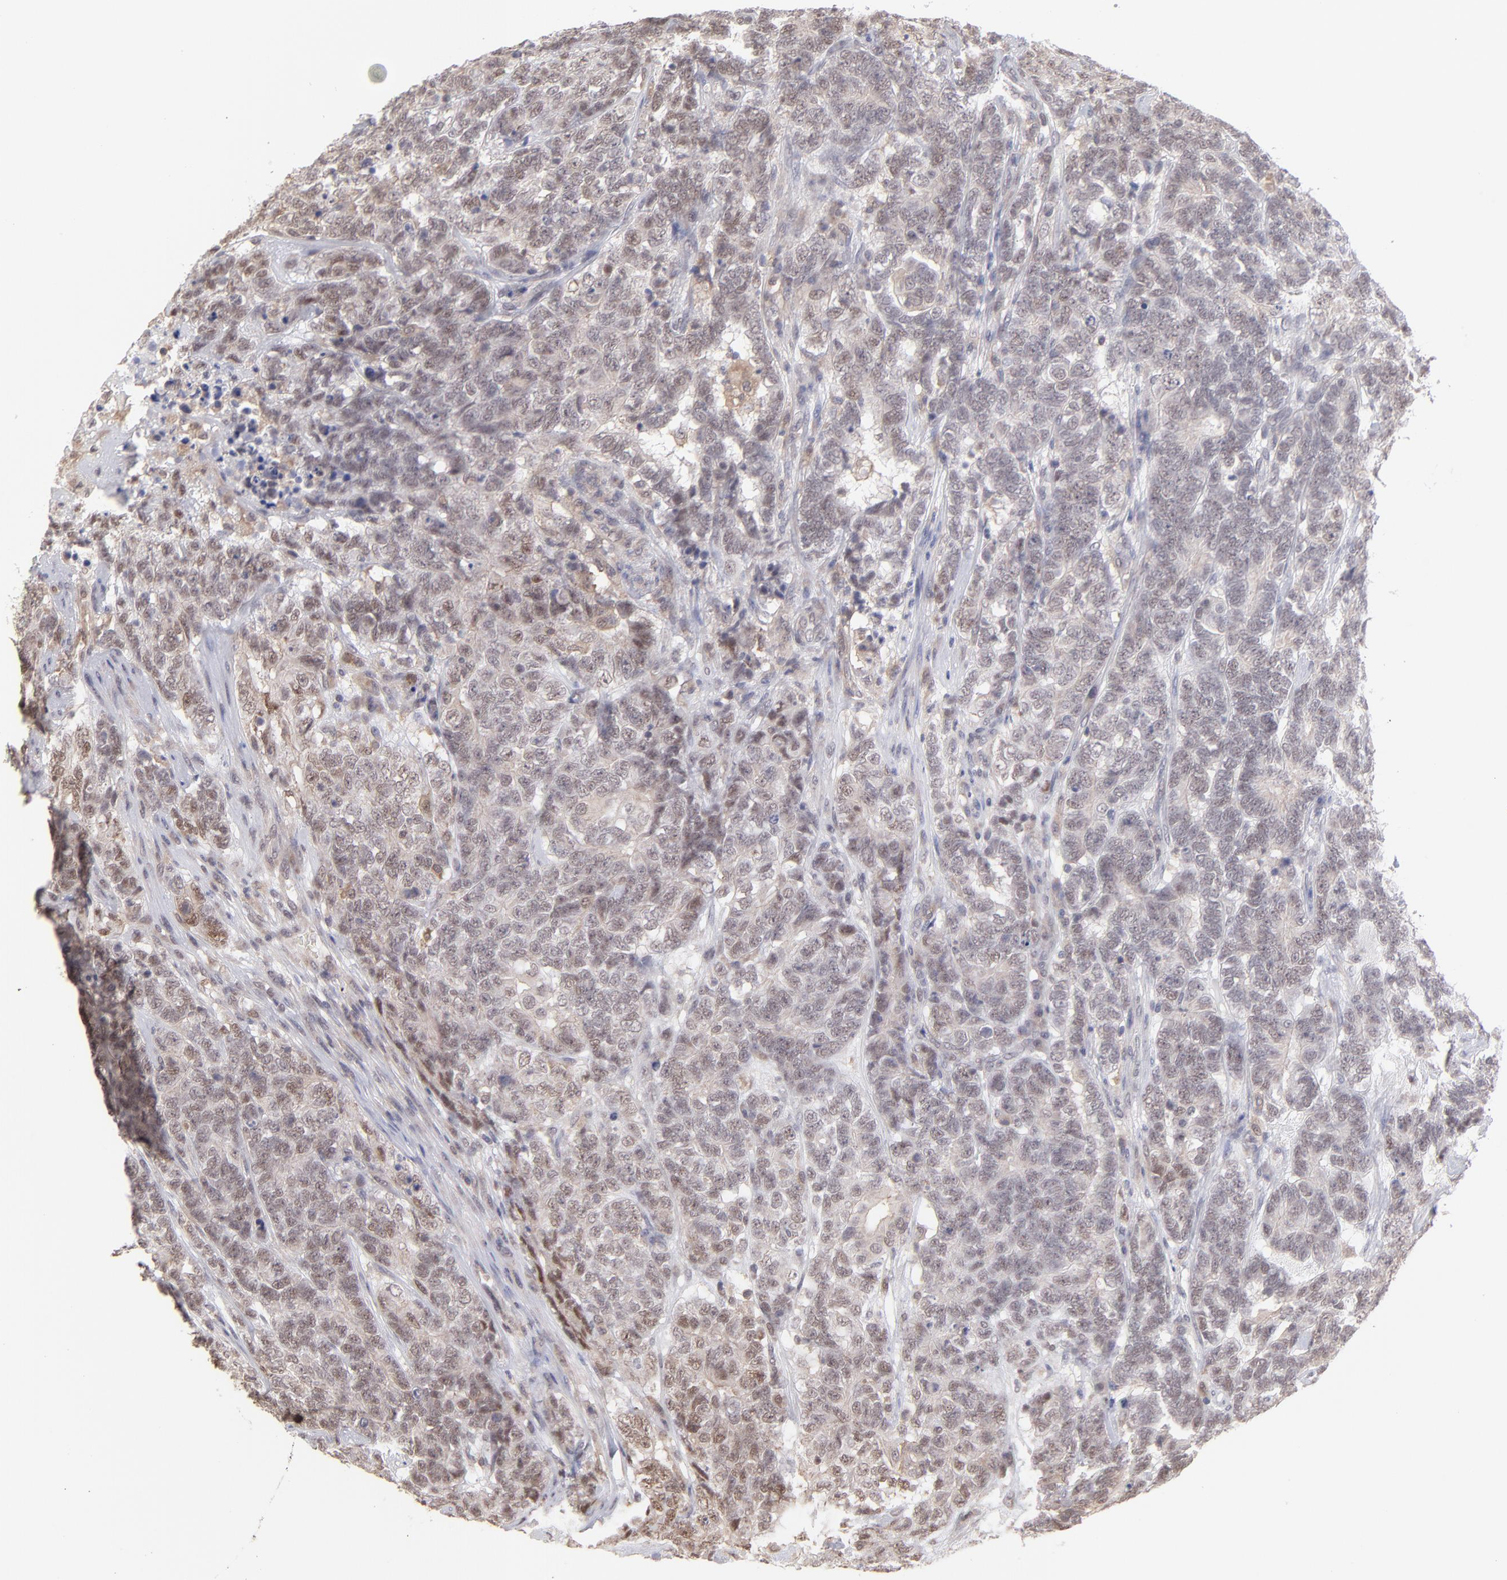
{"staining": {"intensity": "weak", "quantity": "<25%", "location": "nuclear"}, "tissue": "testis cancer", "cell_type": "Tumor cells", "image_type": "cancer", "snomed": [{"axis": "morphology", "description": "Carcinoma, Embryonal, NOS"}, {"axis": "topography", "description": "Testis"}], "caption": "There is no significant staining in tumor cells of testis embryonal carcinoma.", "gene": "OAS1", "patient": {"sex": "male", "age": 26}}